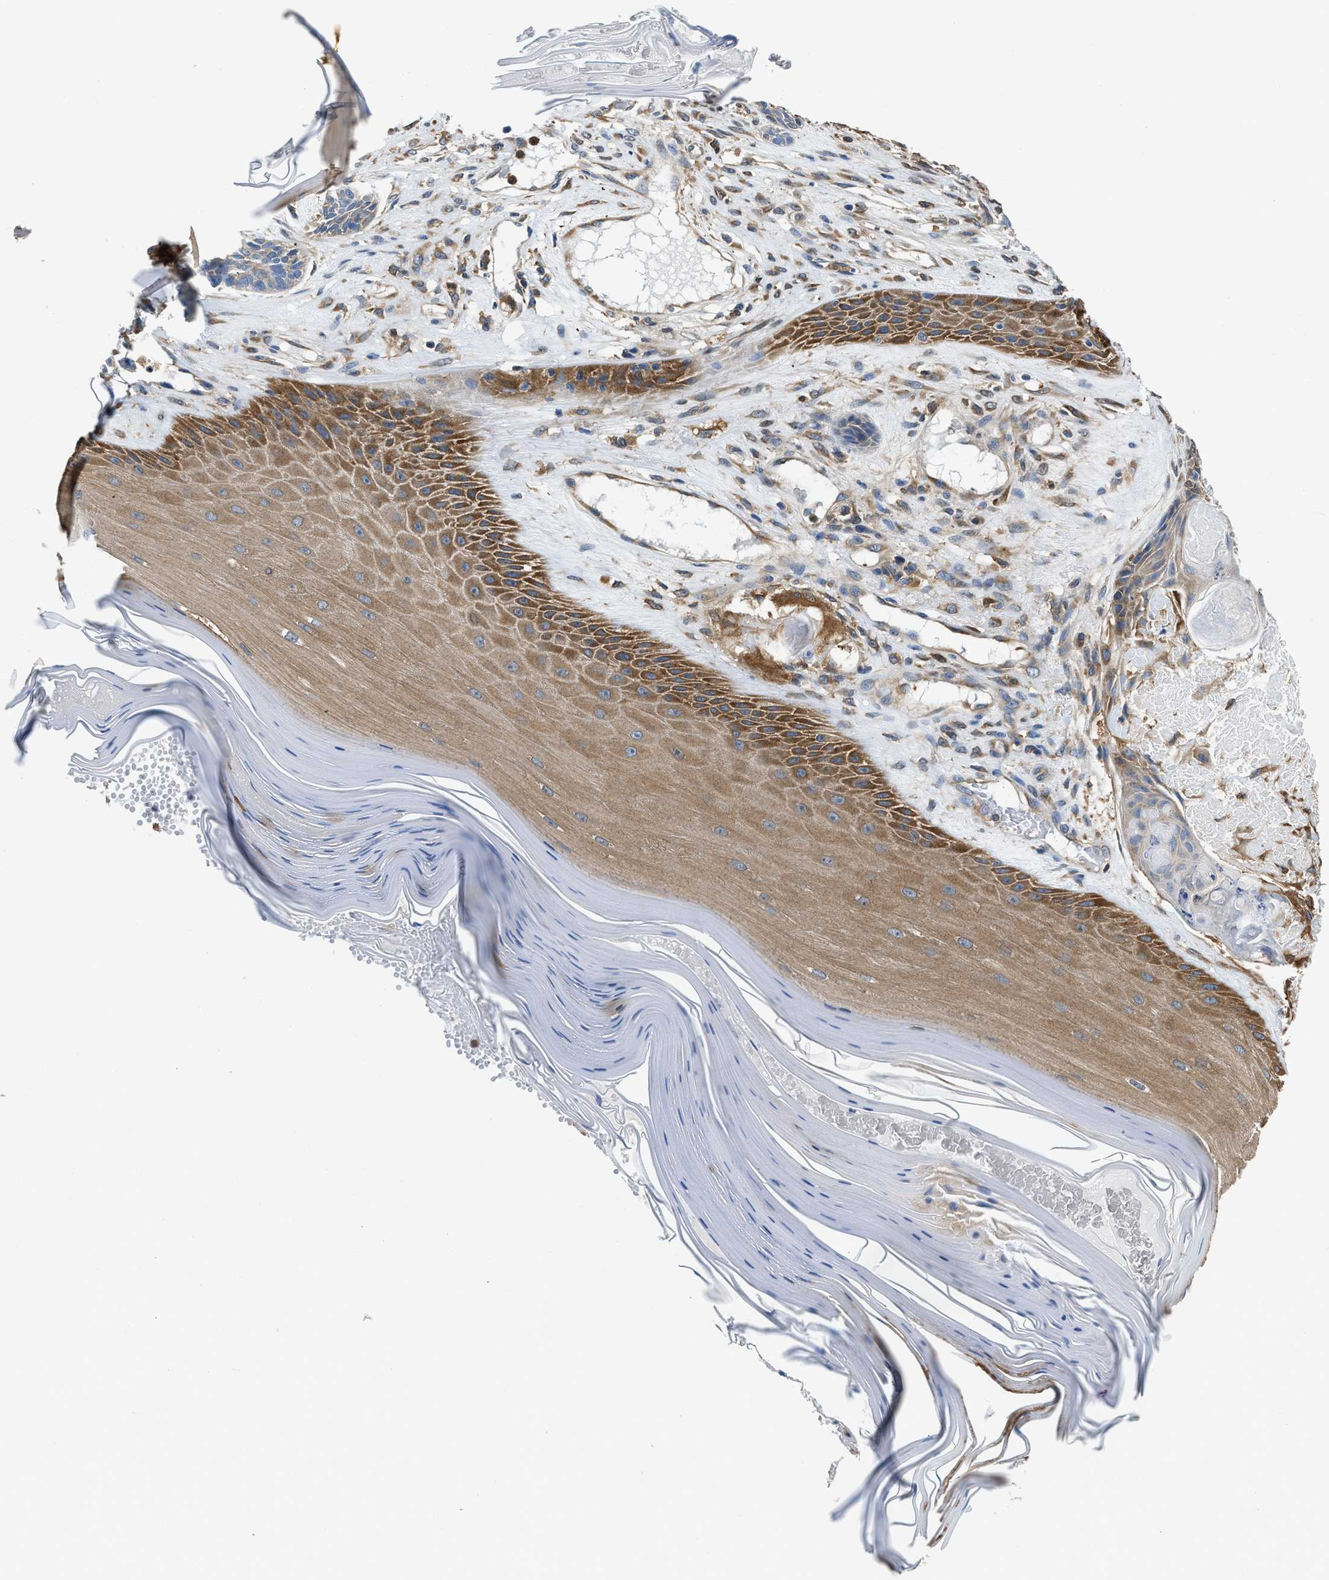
{"staining": {"intensity": "moderate", "quantity": ">75%", "location": "cytoplasmic/membranous"}, "tissue": "skin cancer", "cell_type": "Tumor cells", "image_type": "cancer", "snomed": [{"axis": "morphology", "description": "Basal cell carcinoma"}, {"axis": "topography", "description": "Skin"}], "caption": "Immunohistochemical staining of human basal cell carcinoma (skin) demonstrates moderate cytoplasmic/membranous protein positivity in approximately >75% of tumor cells.", "gene": "PKM", "patient": {"sex": "male", "age": 55}}